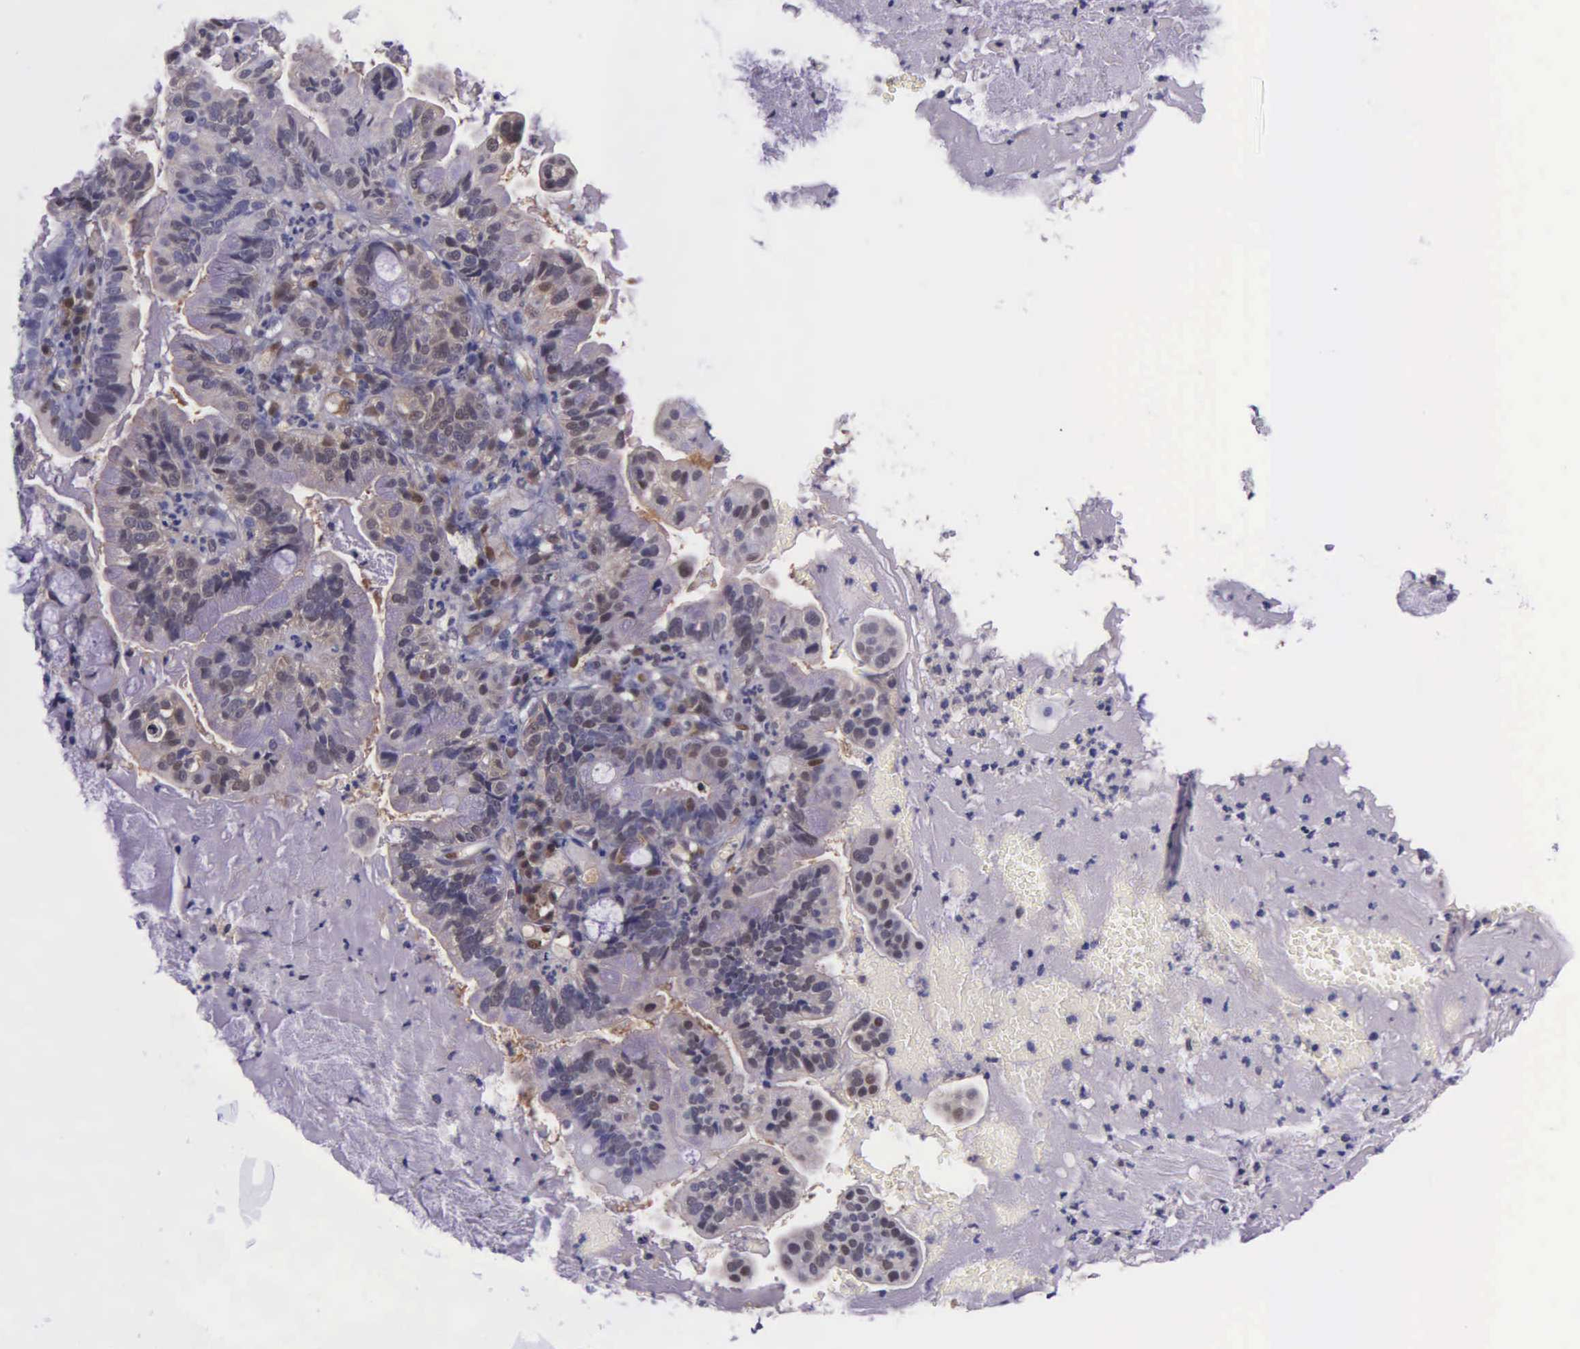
{"staining": {"intensity": "weak", "quantity": "25%-75%", "location": "cytoplasmic/membranous"}, "tissue": "cervical cancer", "cell_type": "Tumor cells", "image_type": "cancer", "snomed": [{"axis": "morphology", "description": "Adenocarcinoma, NOS"}, {"axis": "topography", "description": "Cervix"}], "caption": "Weak cytoplasmic/membranous protein staining is appreciated in about 25%-75% of tumor cells in cervical cancer (adenocarcinoma).", "gene": "GMPR2", "patient": {"sex": "female", "age": 41}}